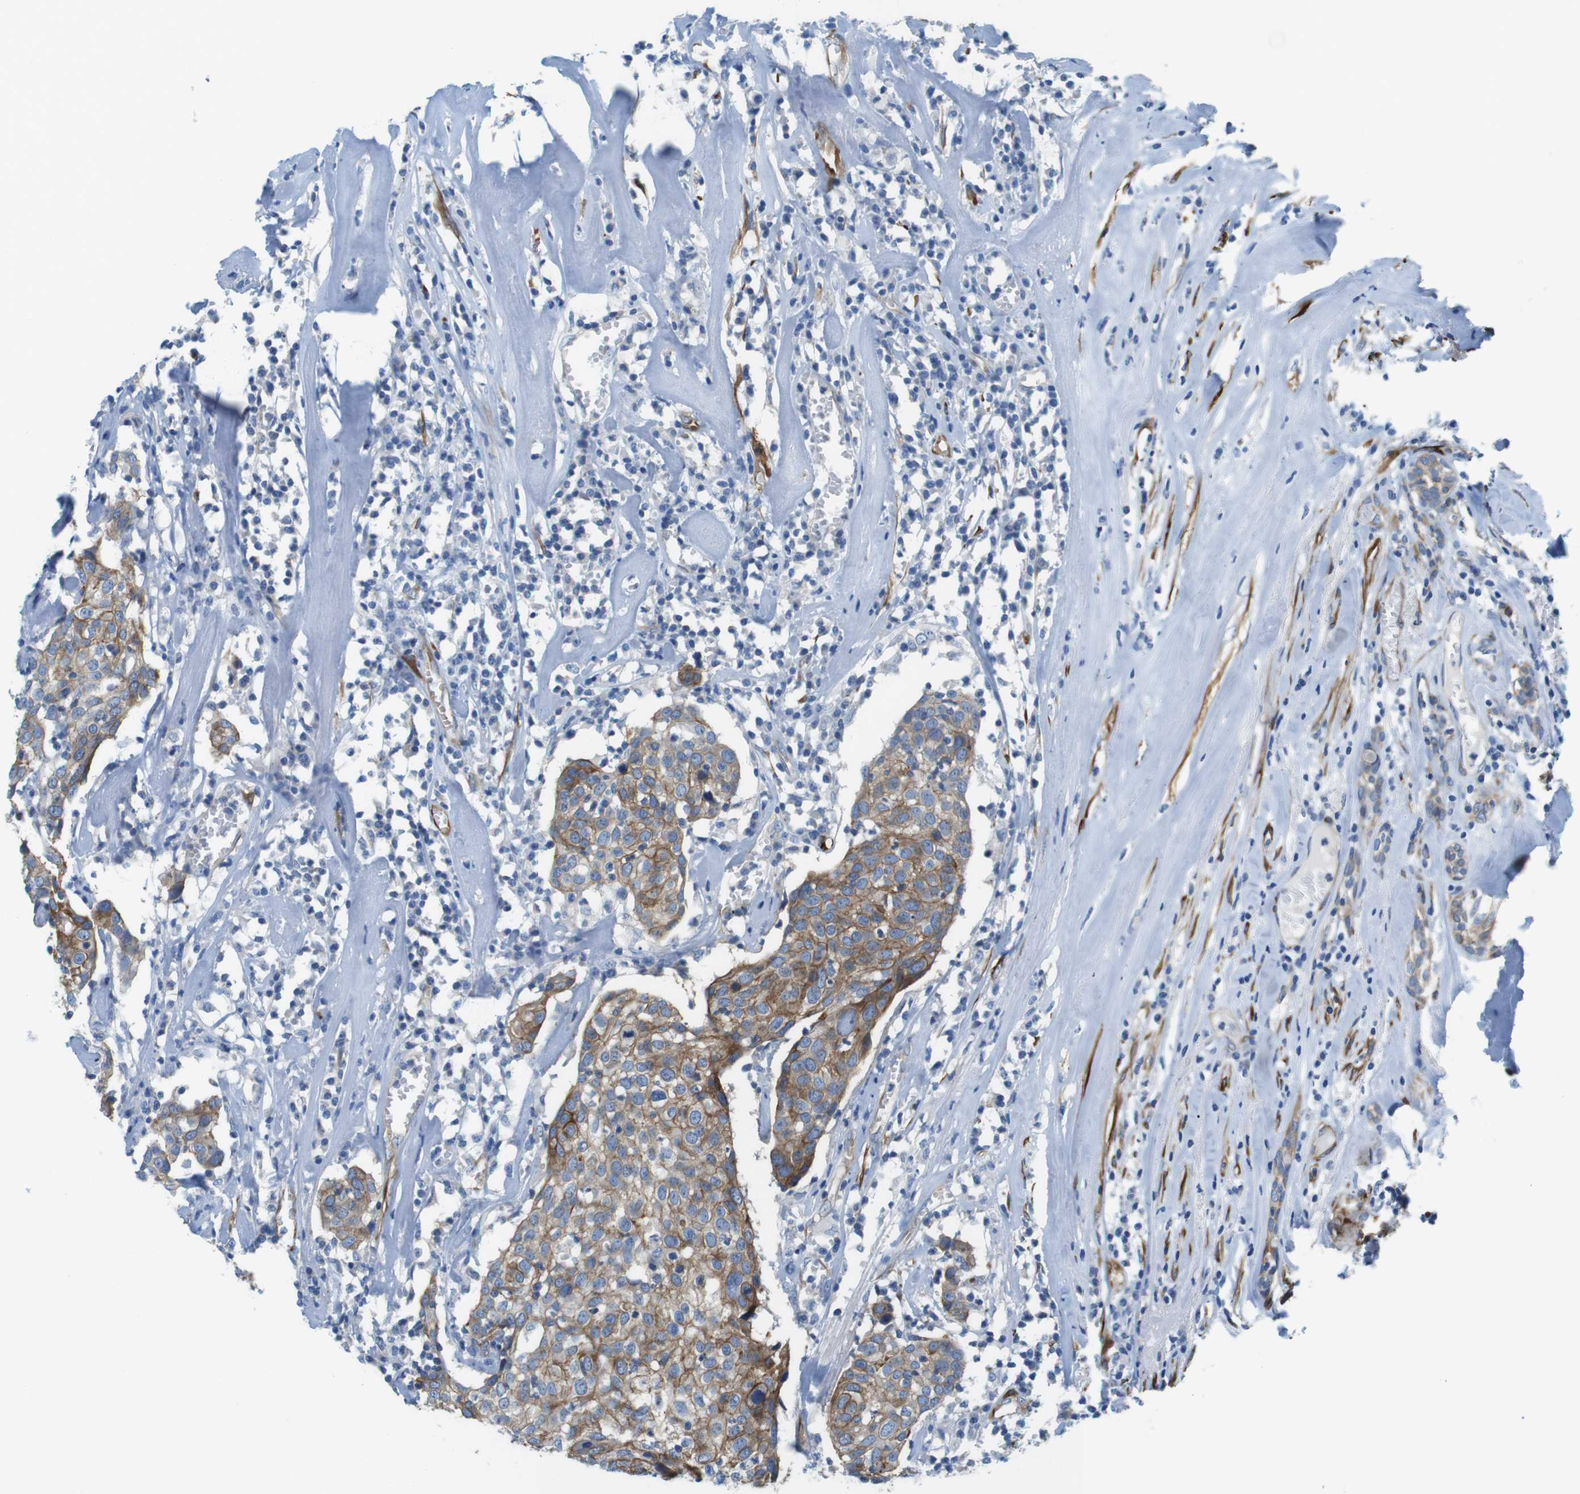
{"staining": {"intensity": "moderate", "quantity": ">75%", "location": "cytoplasmic/membranous"}, "tissue": "head and neck cancer", "cell_type": "Tumor cells", "image_type": "cancer", "snomed": [{"axis": "morphology", "description": "Adenocarcinoma, NOS"}, {"axis": "topography", "description": "Salivary gland"}, {"axis": "topography", "description": "Head-Neck"}], "caption": "Human head and neck cancer (adenocarcinoma) stained with a protein marker displays moderate staining in tumor cells.", "gene": "EMP2", "patient": {"sex": "female", "age": 65}}